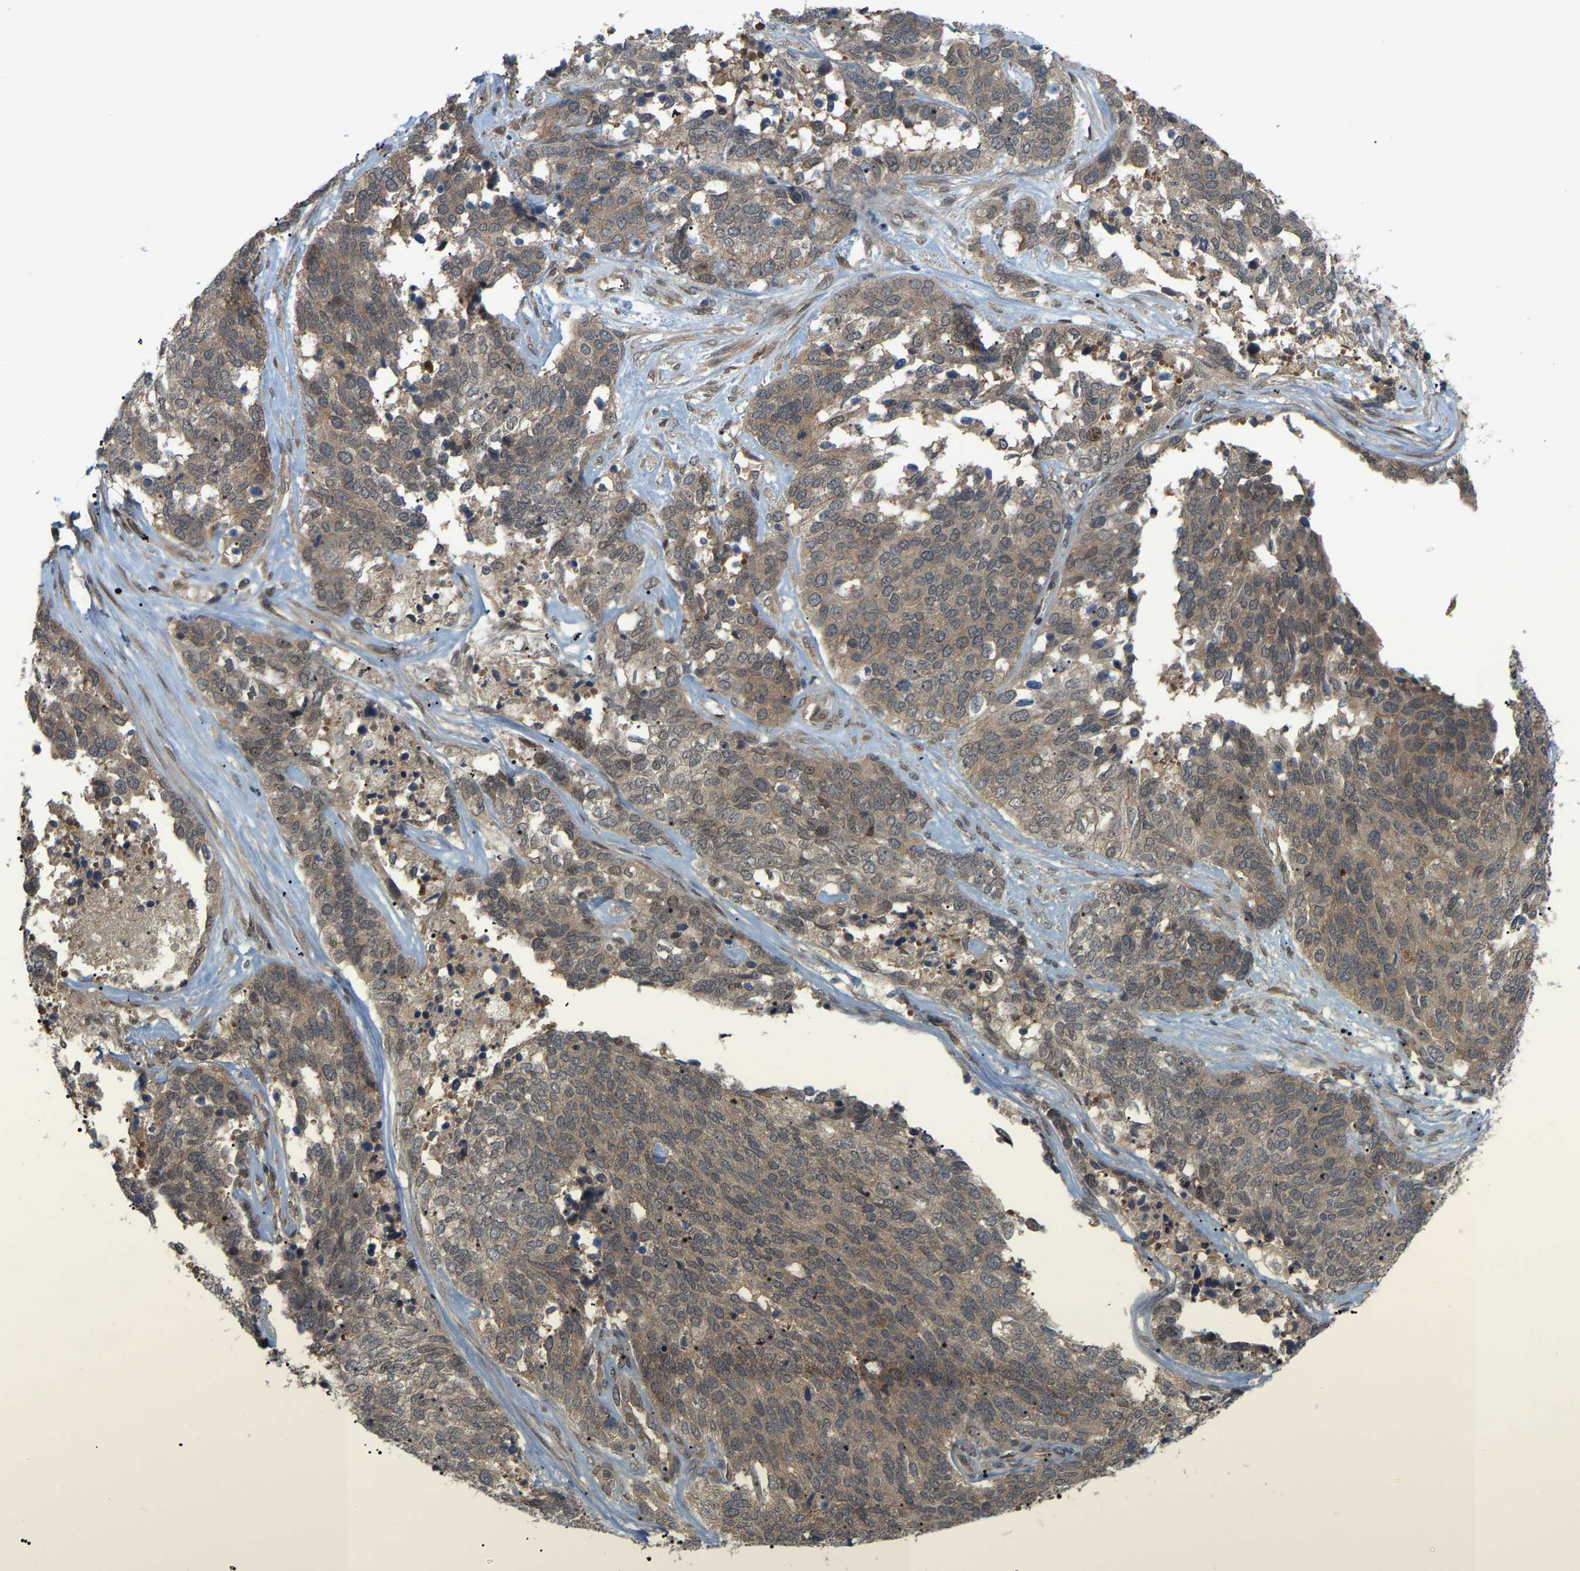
{"staining": {"intensity": "moderate", "quantity": ">75%", "location": "cytoplasmic/membranous"}, "tissue": "ovarian cancer", "cell_type": "Tumor cells", "image_type": "cancer", "snomed": [{"axis": "morphology", "description": "Cystadenocarcinoma, serous, NOS"}, {"axis": "topography", "description": "Ovary"}], "caption": "Protein expression by immunohistochemistry (IHC) demonstrates moderate cytoplasmic/membranous staining in approximately >75% of tumor cells in ovarian cancer (serous cystadenocarcinoma).", "gene": "CROT", "patient": {"sex": "female", "age": 44}}